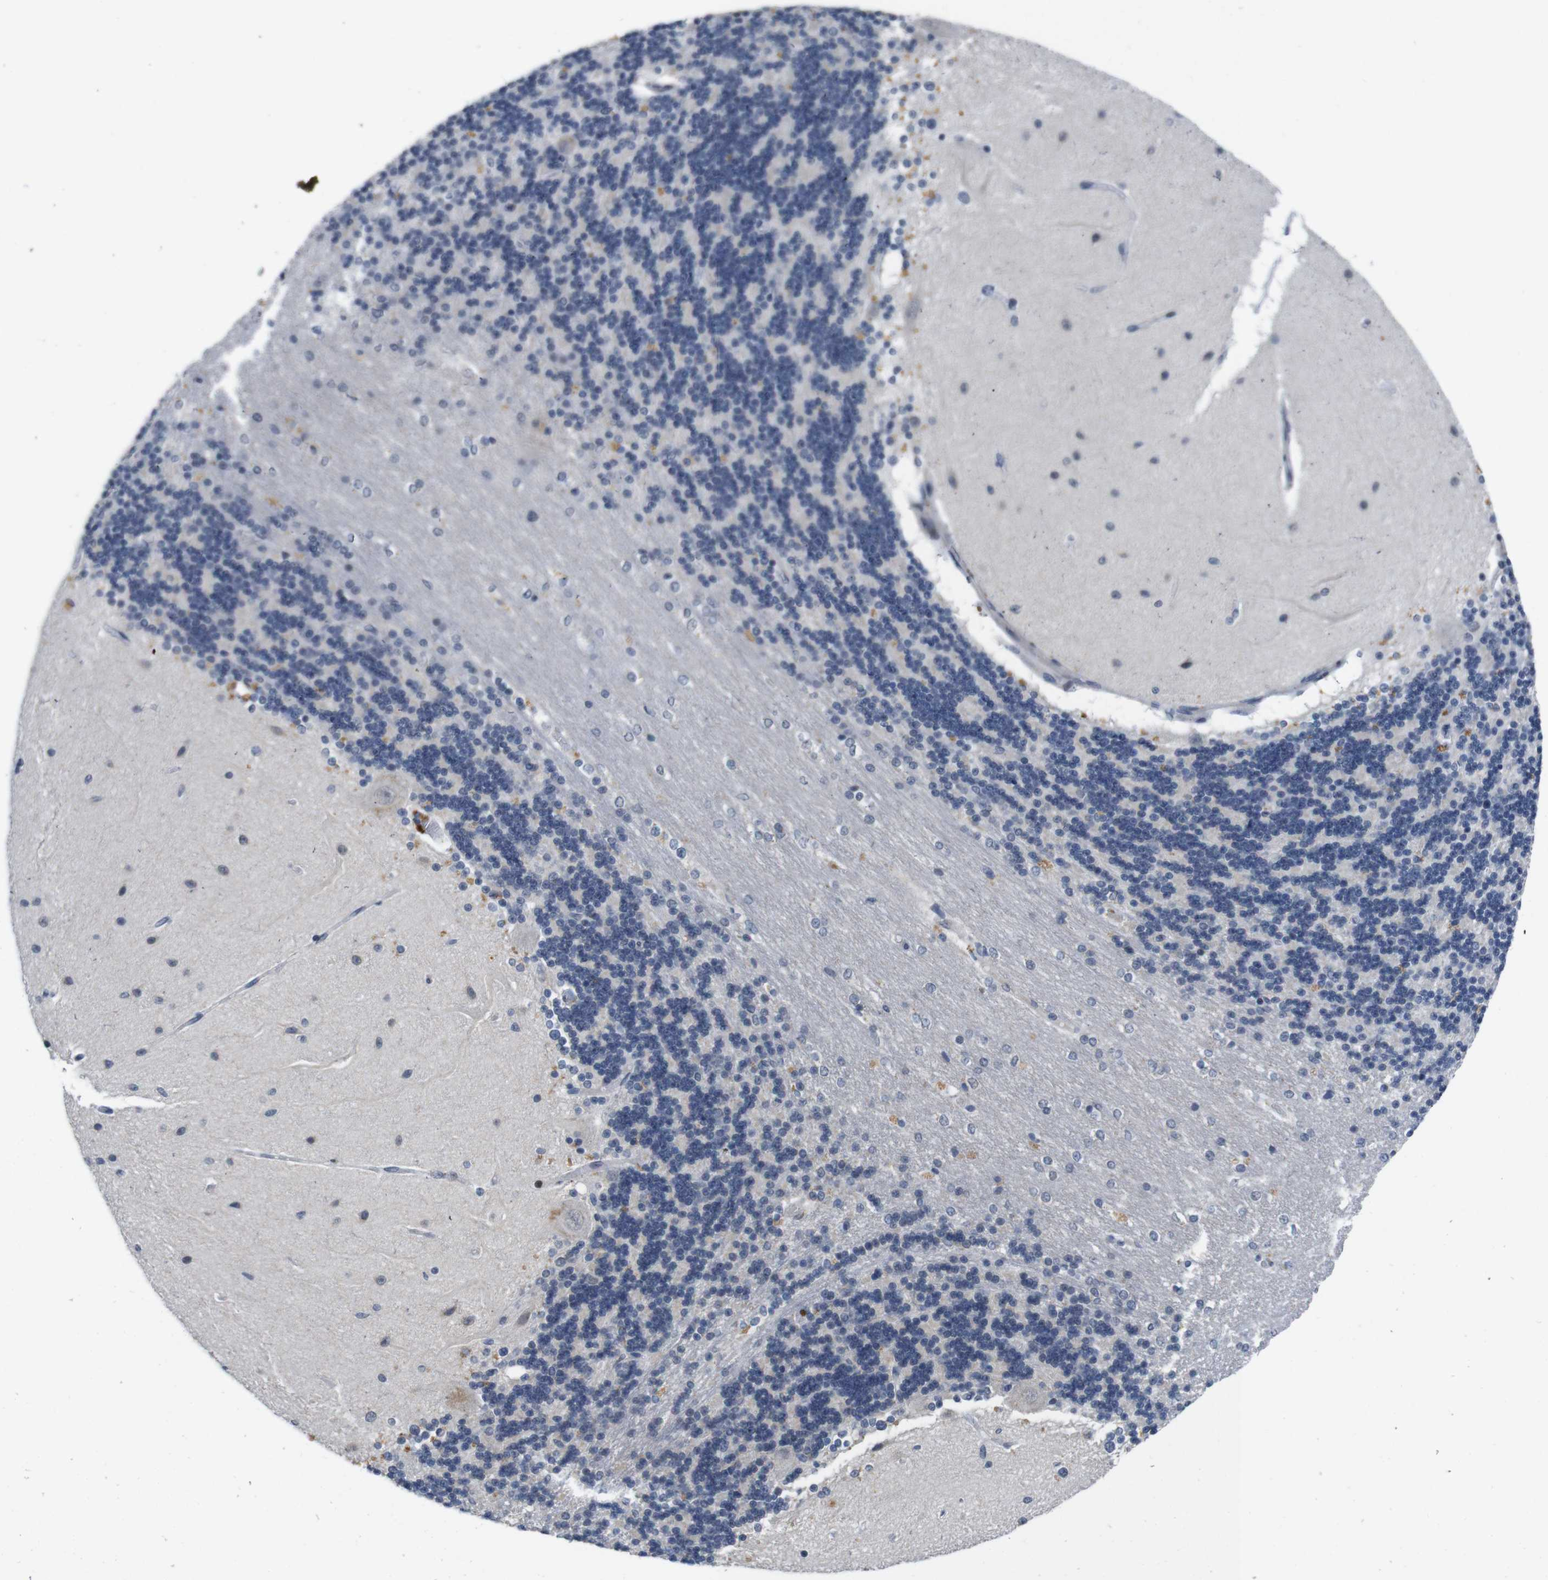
{"staining": {"intensity": "negative", "quantity": "none", "location": "none"}, "tissue": "cerebellum", "cell_type": "Cells in granular layer", "image_type": "normal", "snomed": [{"axis": "morphology", "description": "Normal tissue, NOS"}, {"axis": "topography", "description": "Cerebellum"}], "caption": "Immunohistochemical staining of normal cerebellum demonstrates no significant staining in cells in granular layer. The staining is performed using DAB (3,3'-diaminobenzidine) brown chromogen with nuclei counter-stained in using hematoxylin.", "gene": "SKP2", "patient": {"sex": "female", "age": 54}}